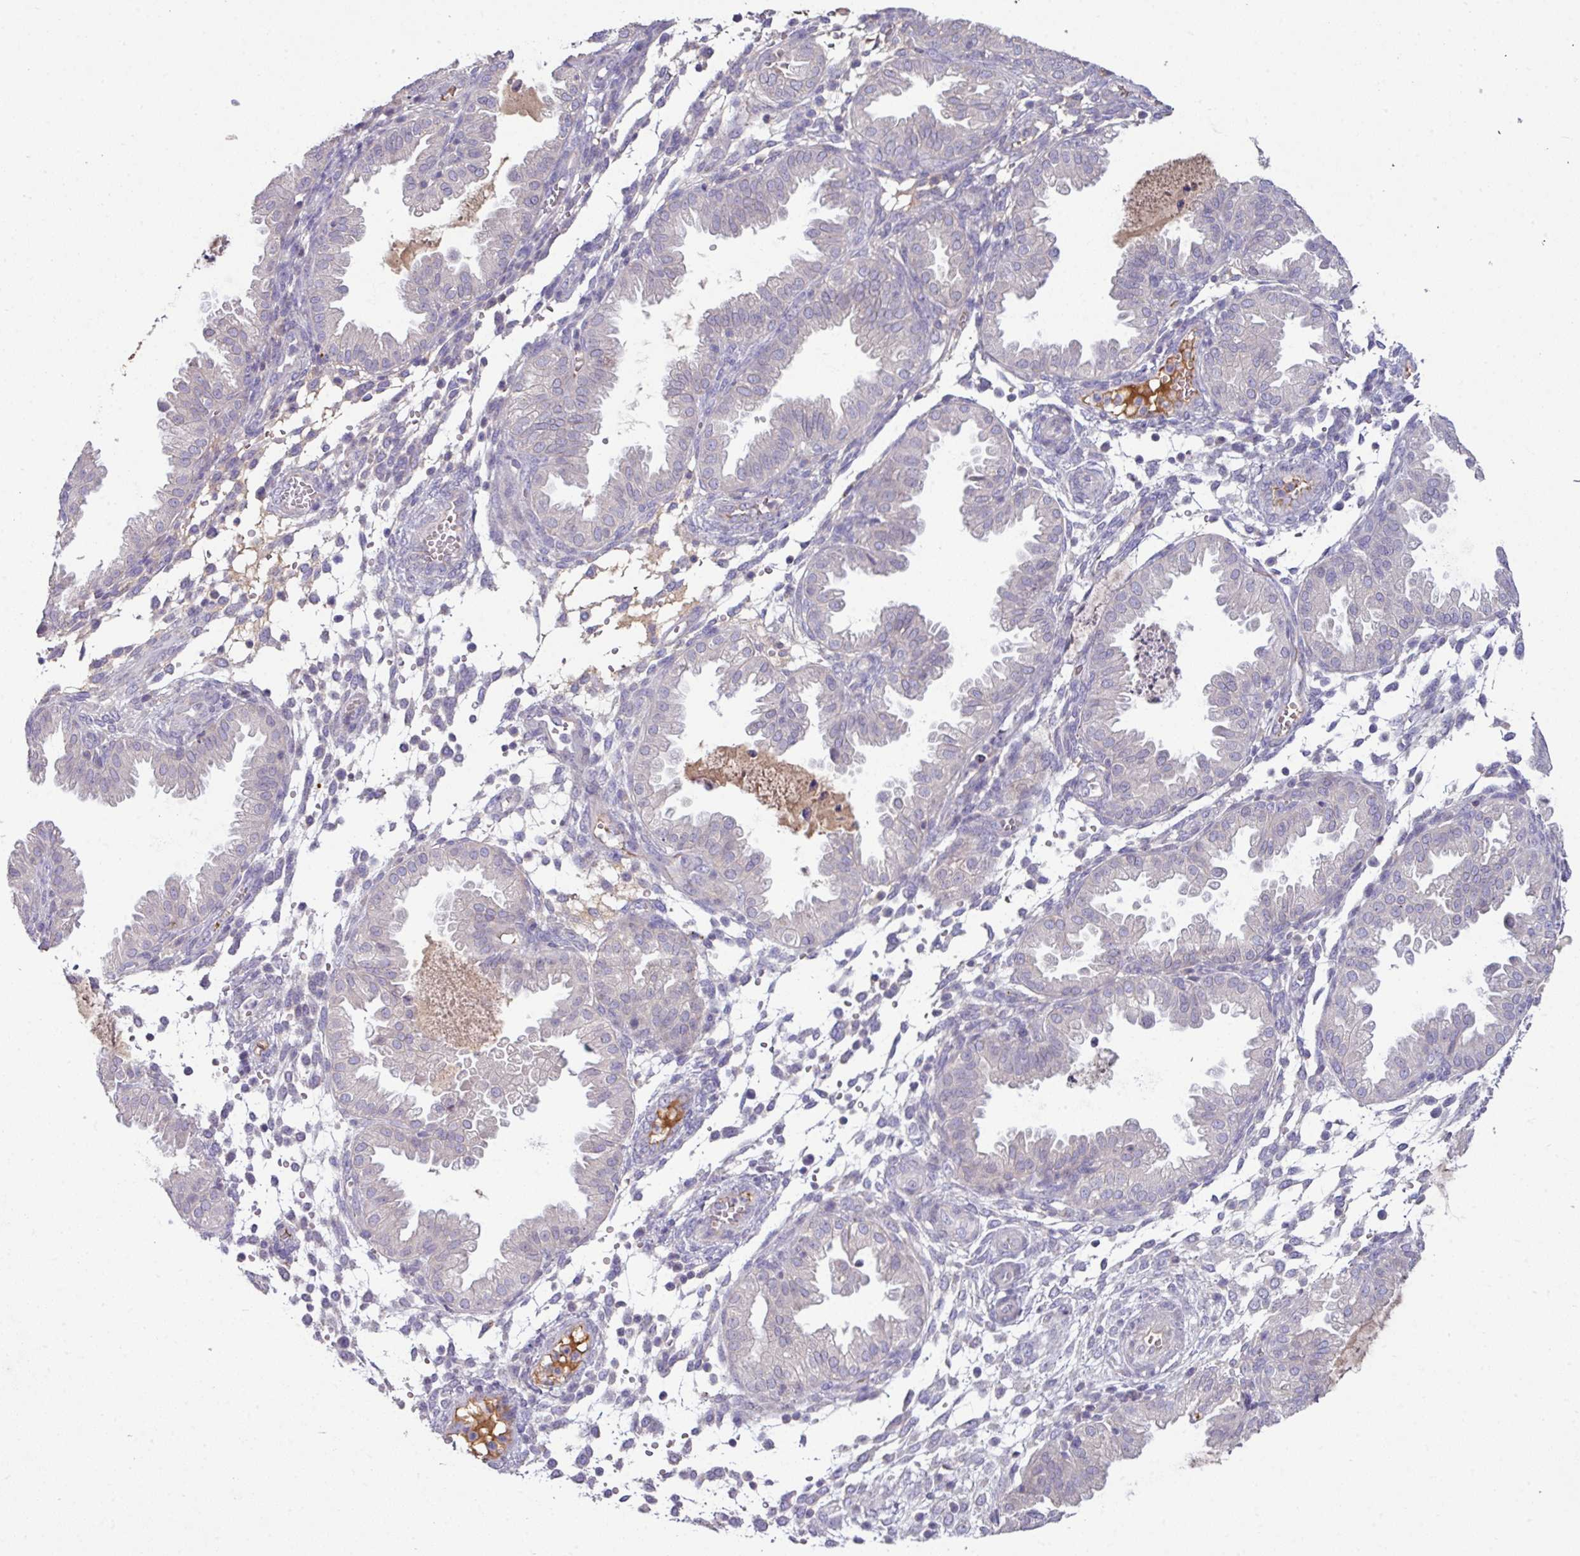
{"staining": {"intensity": "negative", "quantity": "none", "location": "none"}, "tissue": "endometrium", "cell_type": "Cells in endometrial stroma", "image_type": "normal", "snomed": [{"axis": "morphology", "description": "Normal tissue, NOS"}, {"axis": "topography", "description": "Endometrium"}], "caption": "Immunohistochemical staining of benign human endometrium displays no significant expression in cells in endometrial stroma.", "gene": "SLAMF6", "patient": {"sex": "female", "age": 33}}